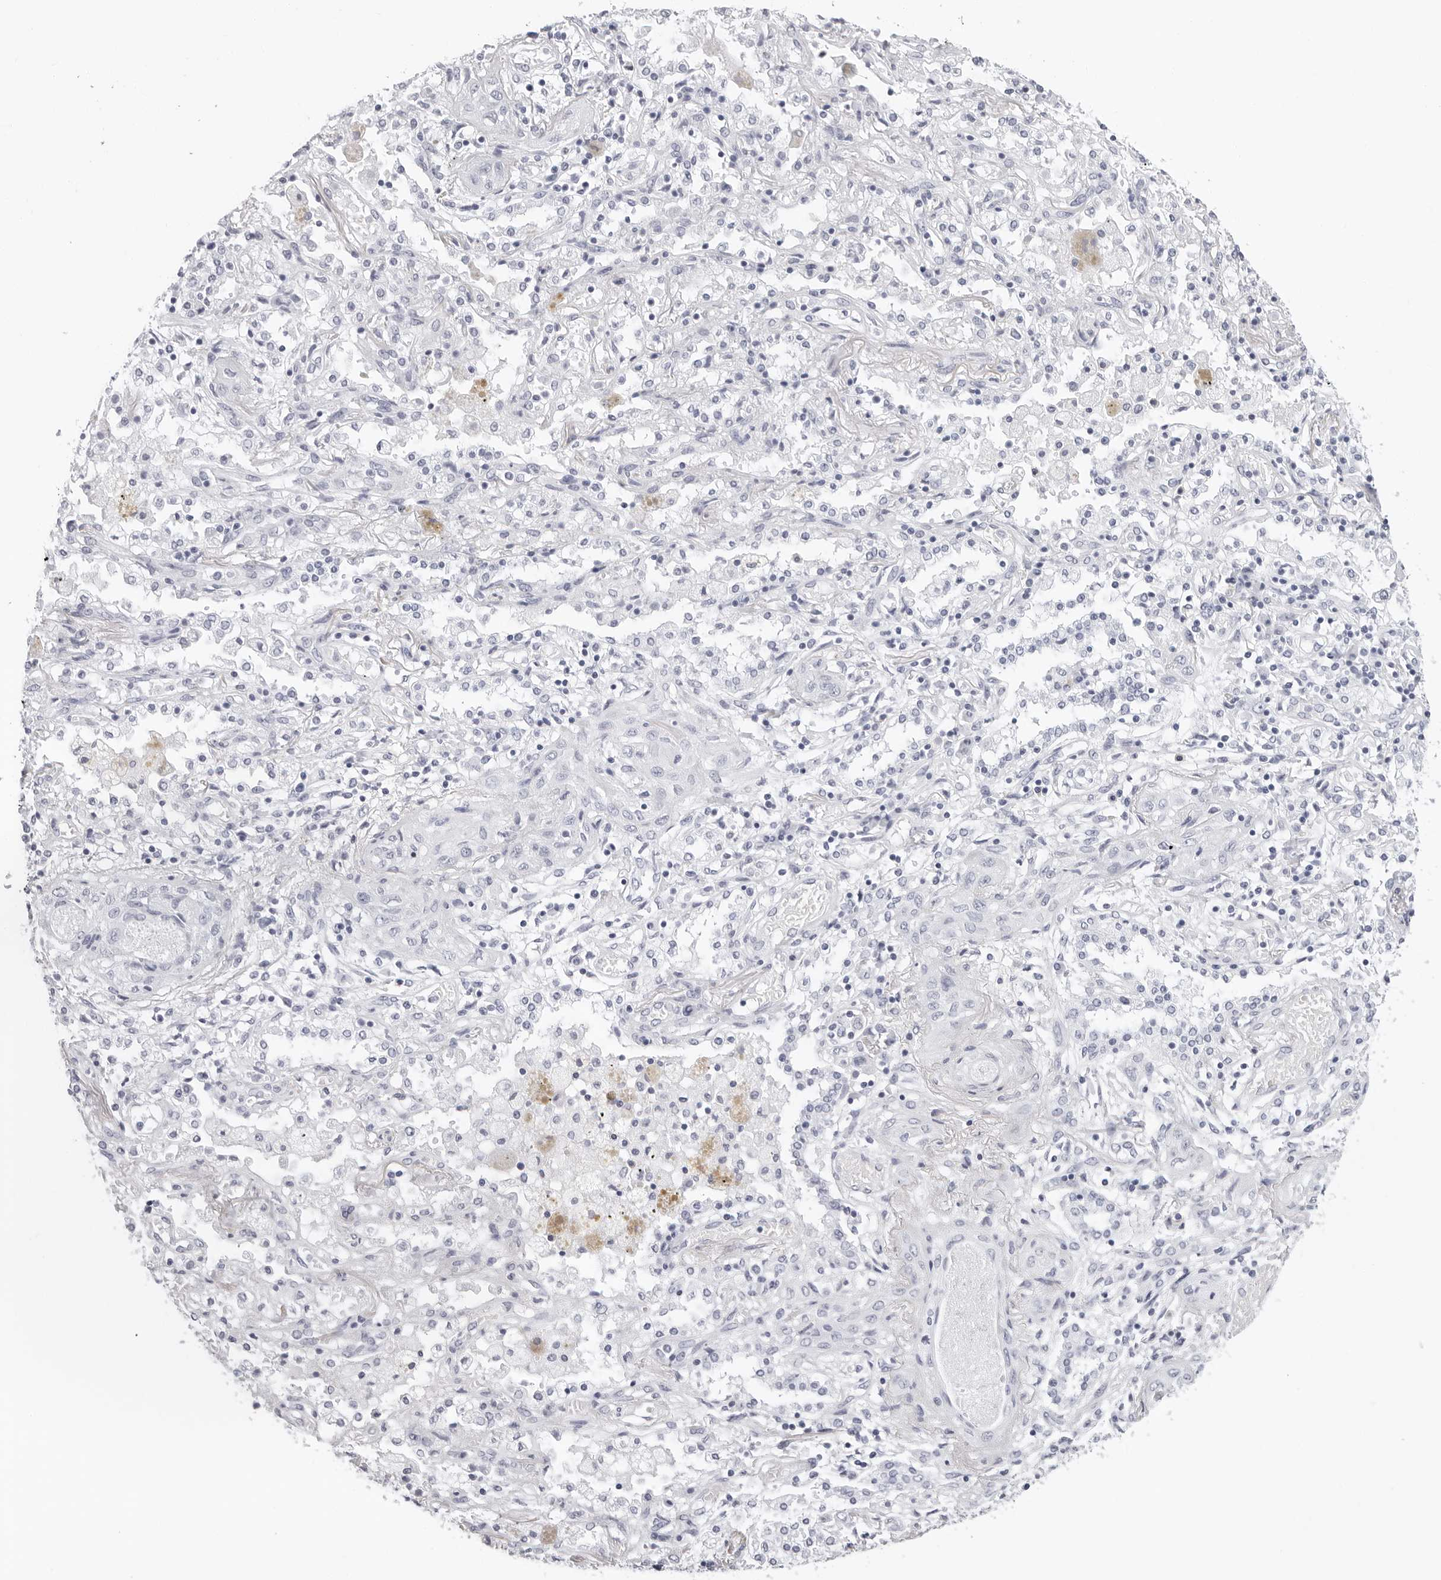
{"staining": {"intensity": "negative", "quantity": "none", "location": "none"}, "tissue": "lung cancer", "cell_type": "Tumor cells", "image_type": "cancer", "snomed": [{"axis": "morphology", "description": "Squamous cell carcinoma, NOS"}, {"axis": "topography", "description": "Lung"}], "caption": "Image shows no protein staining in tumor cells of lung cancer (squamous cell carcinoma) tissue.", "gene": "AGMAT", "patient": {"sex": "female", "age": 47}}